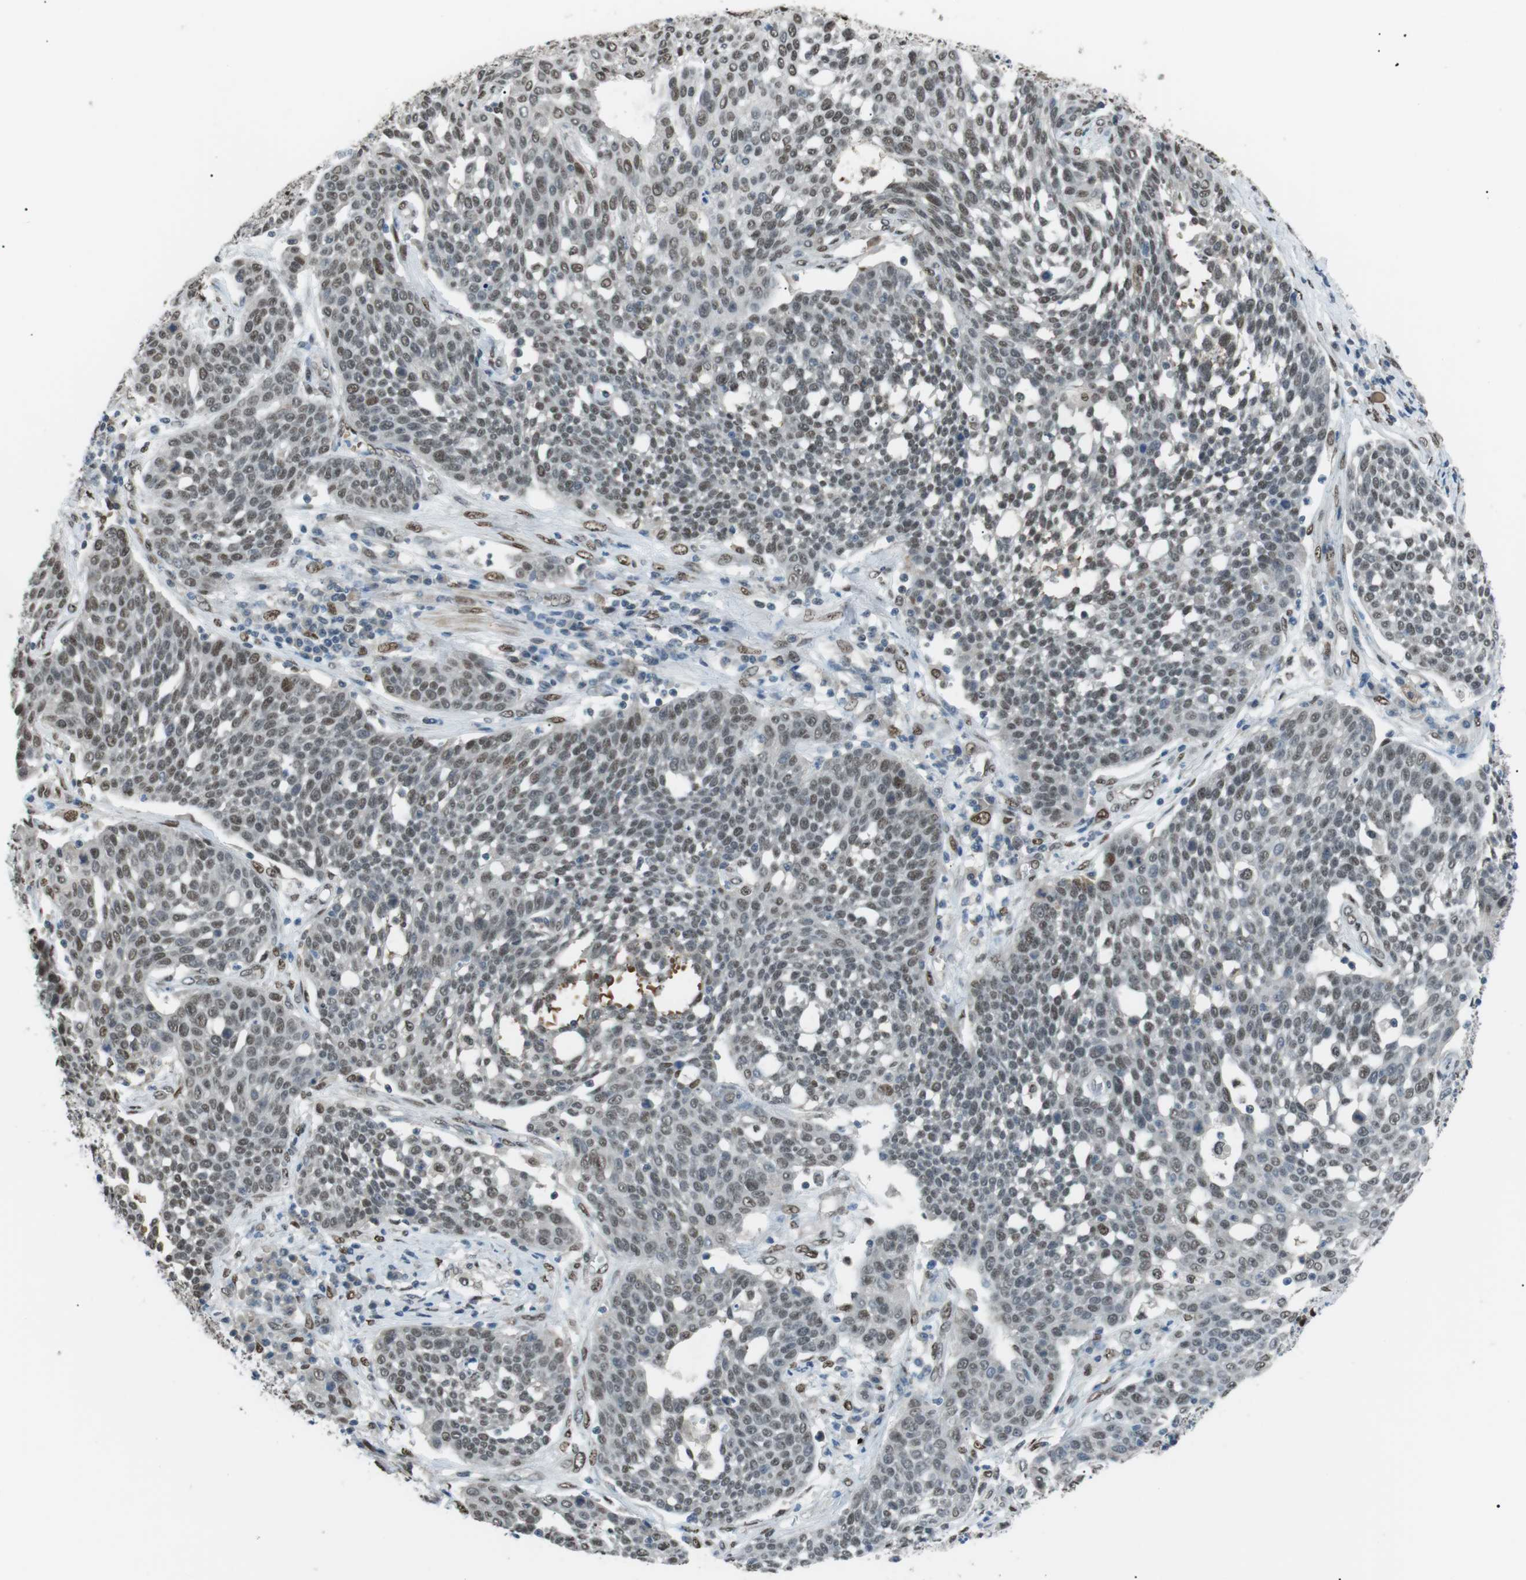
{"staining": {"intensity": "weak", "quantity": ">75%", "location": "nuclear"}, "tissue": "cervical cancer", "cell_type": "Tumor cells", "image_type": "cancer", "snomed": [{"axis": "morphology", "description": "Squamous cell carcinoma, NOS"}, {"axis": "topography", "description": "Cervix"}], "caption": "Immunohistochemistry staining of cervical cancer (squamous cell carcinoma), which shows low levels of weak nuclear expression in approximately >75% of tumor cells indicating weak nuclear protein expression. The staining was performed using DAB (brown) for protein detection and nuclei were counterstained in hematoxylin (blue).", "gene": "SRPK2", "patient": {"sex": "female", "age": 34}}